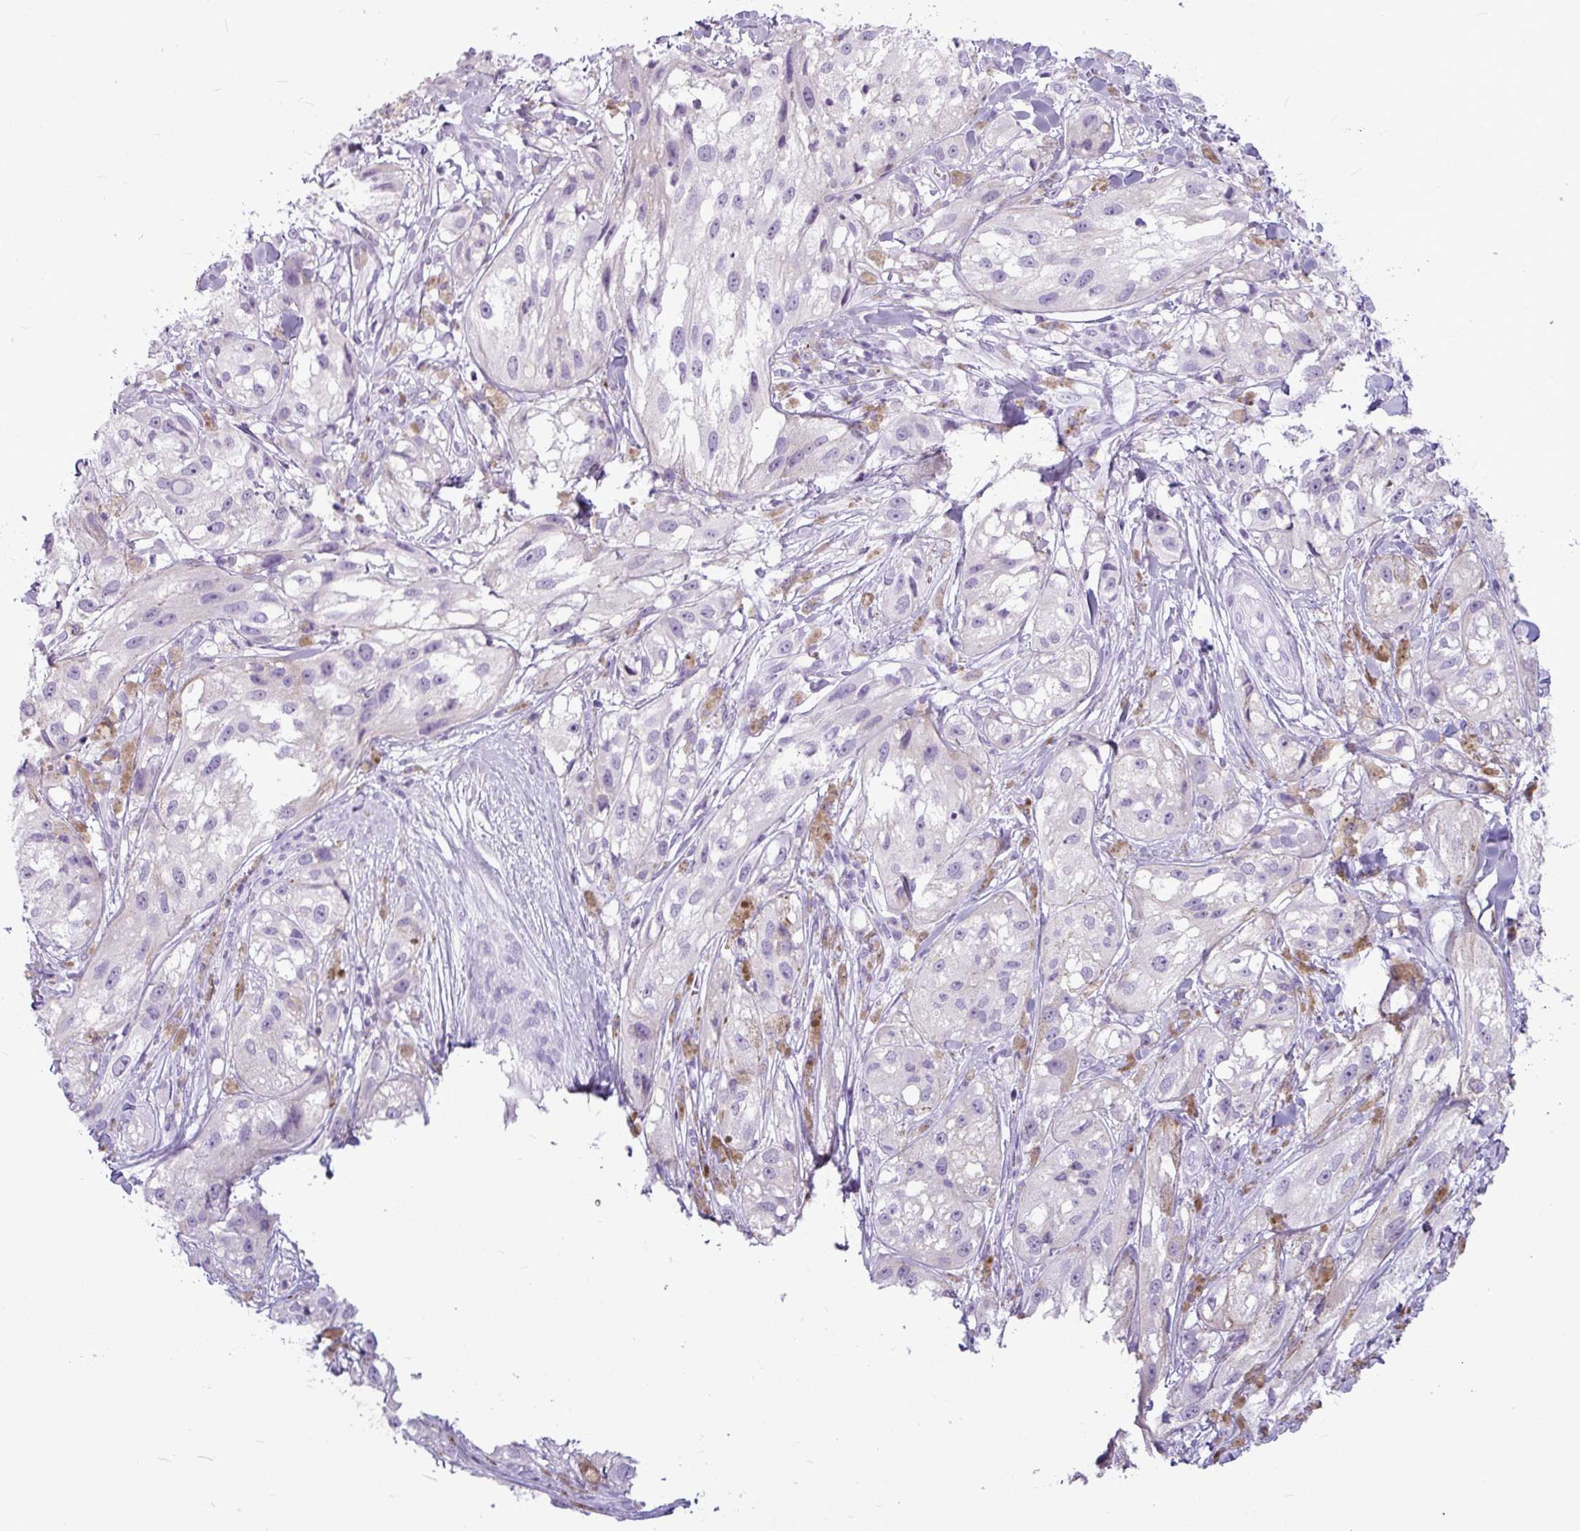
{"staining": {"intensity": "negative", "quantity": "none", "location": "none"}, "tissue": "melanoma", "cell_type": "Tumor cells", "image_type": "cancer", "snomed": [{"axis": "morphology", "description": "Malignant melanoma, NOS"}, {"axis": "topography", "description": "Skin"}], "caption": "DAB (3,3'-diaminobenzidine) immunohistochemical staining of malignant melanoma shows no significant positivity in tumor cells.", "gene": "AMY1B", "patient": {"sex": "male", "age": 88}}